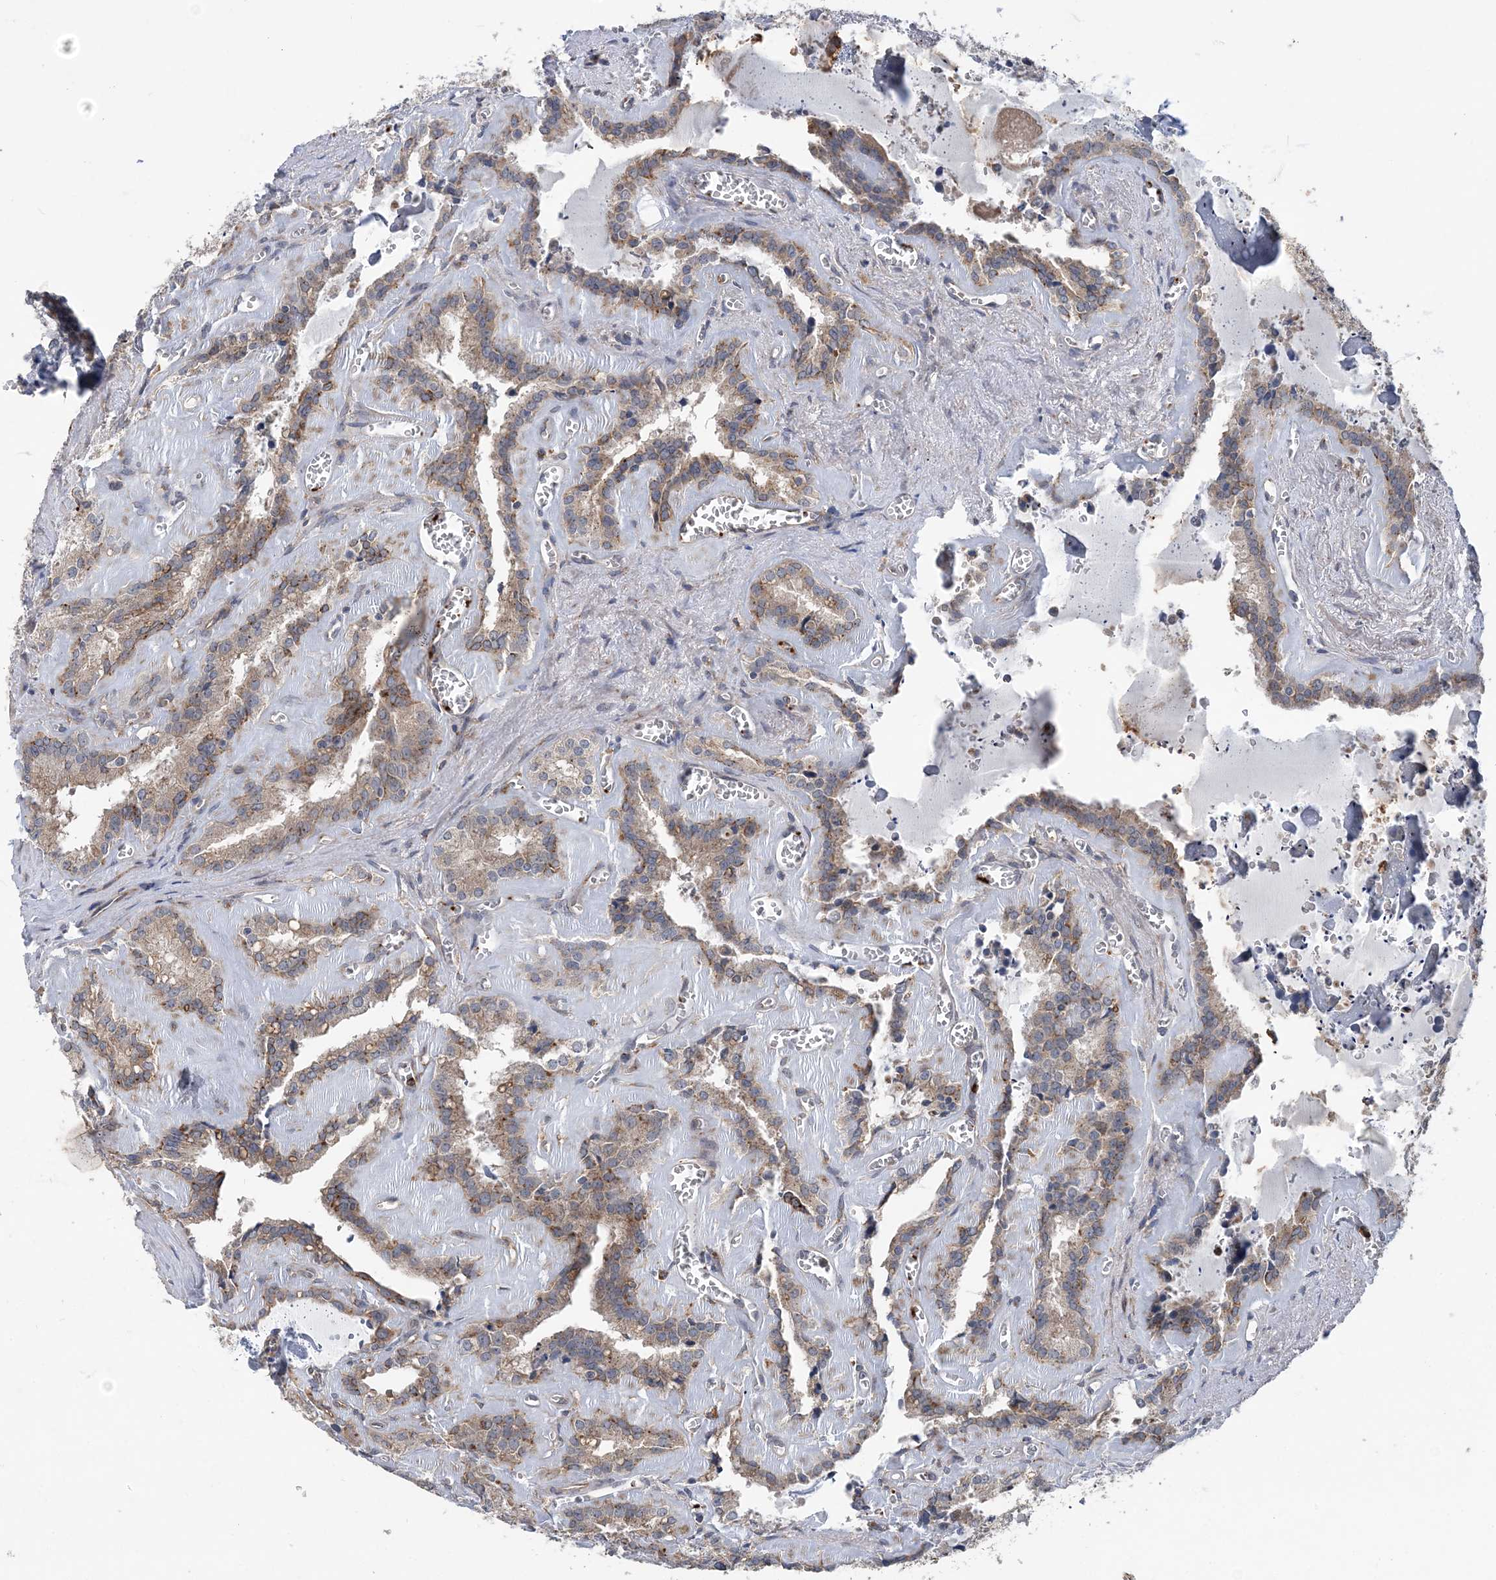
{"staining": {"intensity": "moderate", "quantity": ">75%", "location": "cytoplasmic/membranous"}, "tissue": "seminal vesicle", "cell_type": "Glandular cells", "image_type": "normal", "snomed": [{"axis": "morphology", "description": "Normal tissue, NOS"}, {"axis": "topography", "description": "Prostate"}, {"axis": "topography", "description": "Seminal veicle"}], "caption": "IHC staining of benign seminal vesicle, which exhibits medium levels of moderate cytoplasmic/membranous positivity in approximately >75% of glandular cells indicating moderate cytoplasmic/membranous protein staining. The staining was performed using DAB (brown) for protein detection and nuclei were counterstained in hematoxylin (blue).", "gene": "PTTG1IP", "patient": {"sex": "male", "age": 59}}